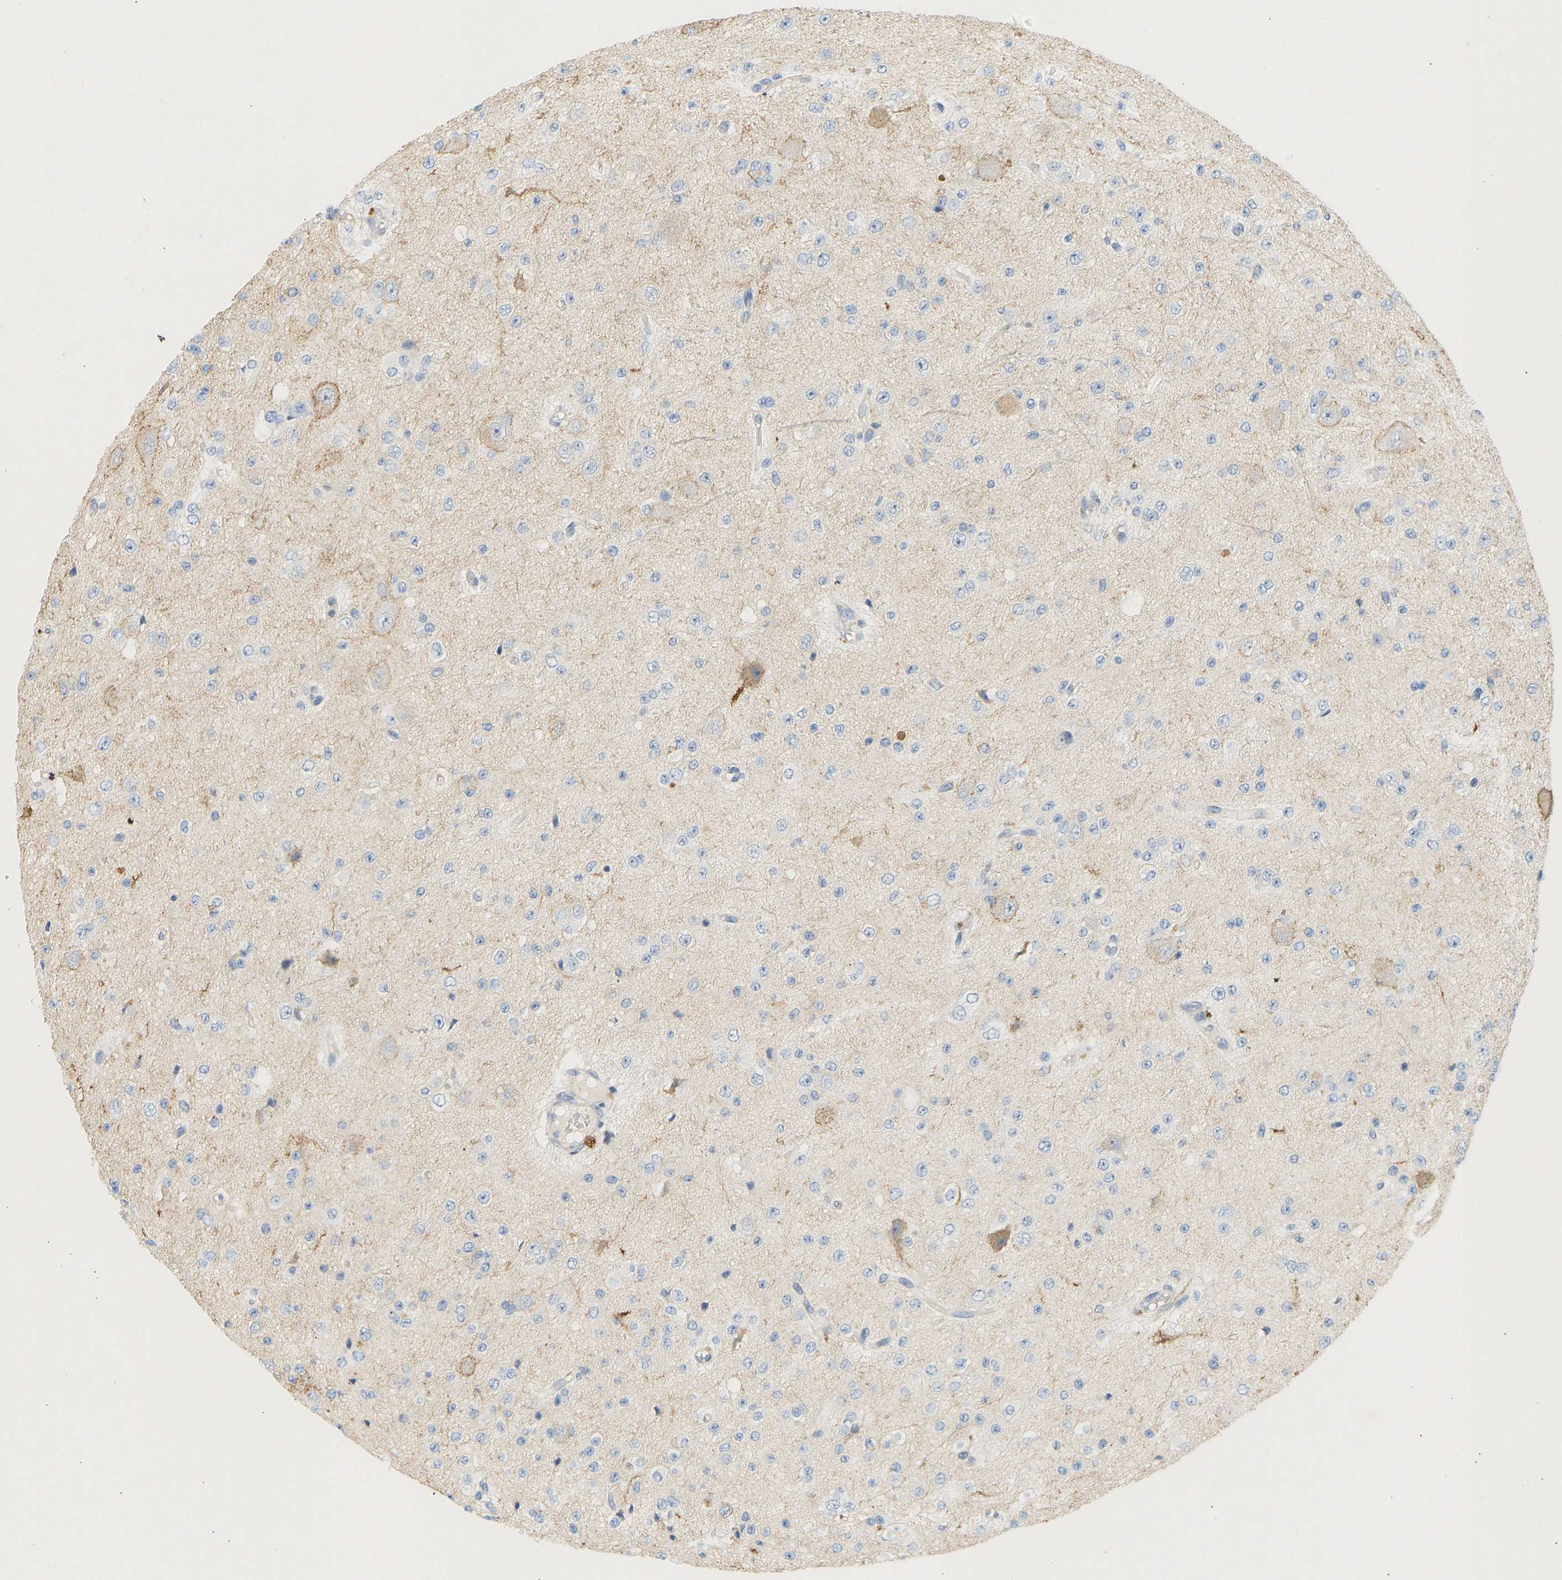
{"staining": {"intensity": "negative", "quantity": "none", "location": "none"}, "tissue": "glioma", "cell_type": "Tumor cells", "image_type": "cancer", "snomed": [{"axis": "morphology", "description": "Glioma, malignant, High grade"}, {"axis": "topography", "description": "pancreas cauda"}], "caption": "Human glioma stained for a protein using immunohistochemistry (IHC) demonstrates no positivity in tumor cells.", "gene": "BVES", "patient": {"sex": "male", "age": 60}}